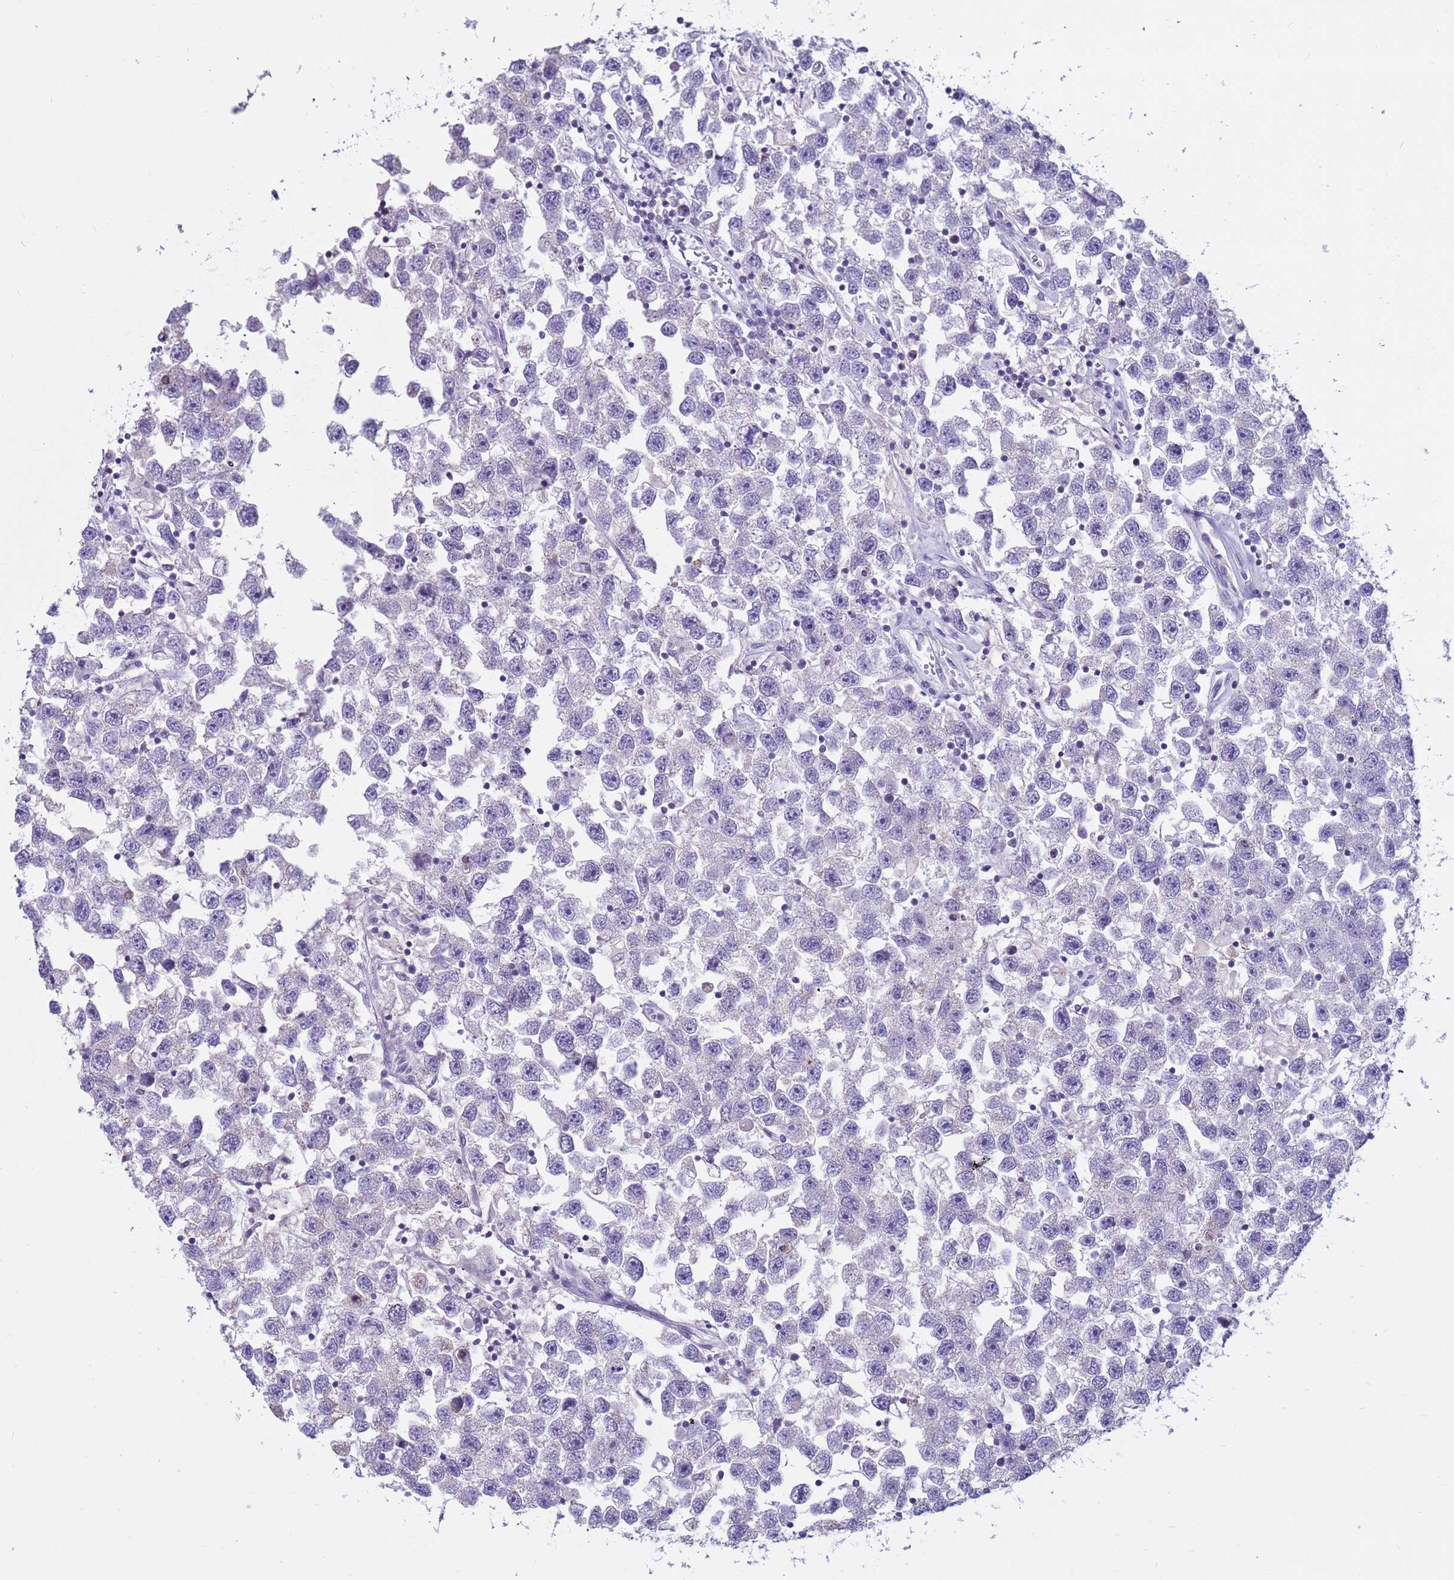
{"staining": {"intensity": "negative", "quantity": "none", "location": "none"}, "tissue": "testis cancer", "cell_type": "Tumor cells", "image_type": "cancer", "snomed": [{"axis": "morphology", "description": "Seminoma, NOS"}, {"axis": "topography", "description": "Testis"}], "caption": "Tumor cells show no significant protein expression in seminoma (testis).", "gene": "CDK2AP2", "patient": {"sex": "male", "age": 26}}